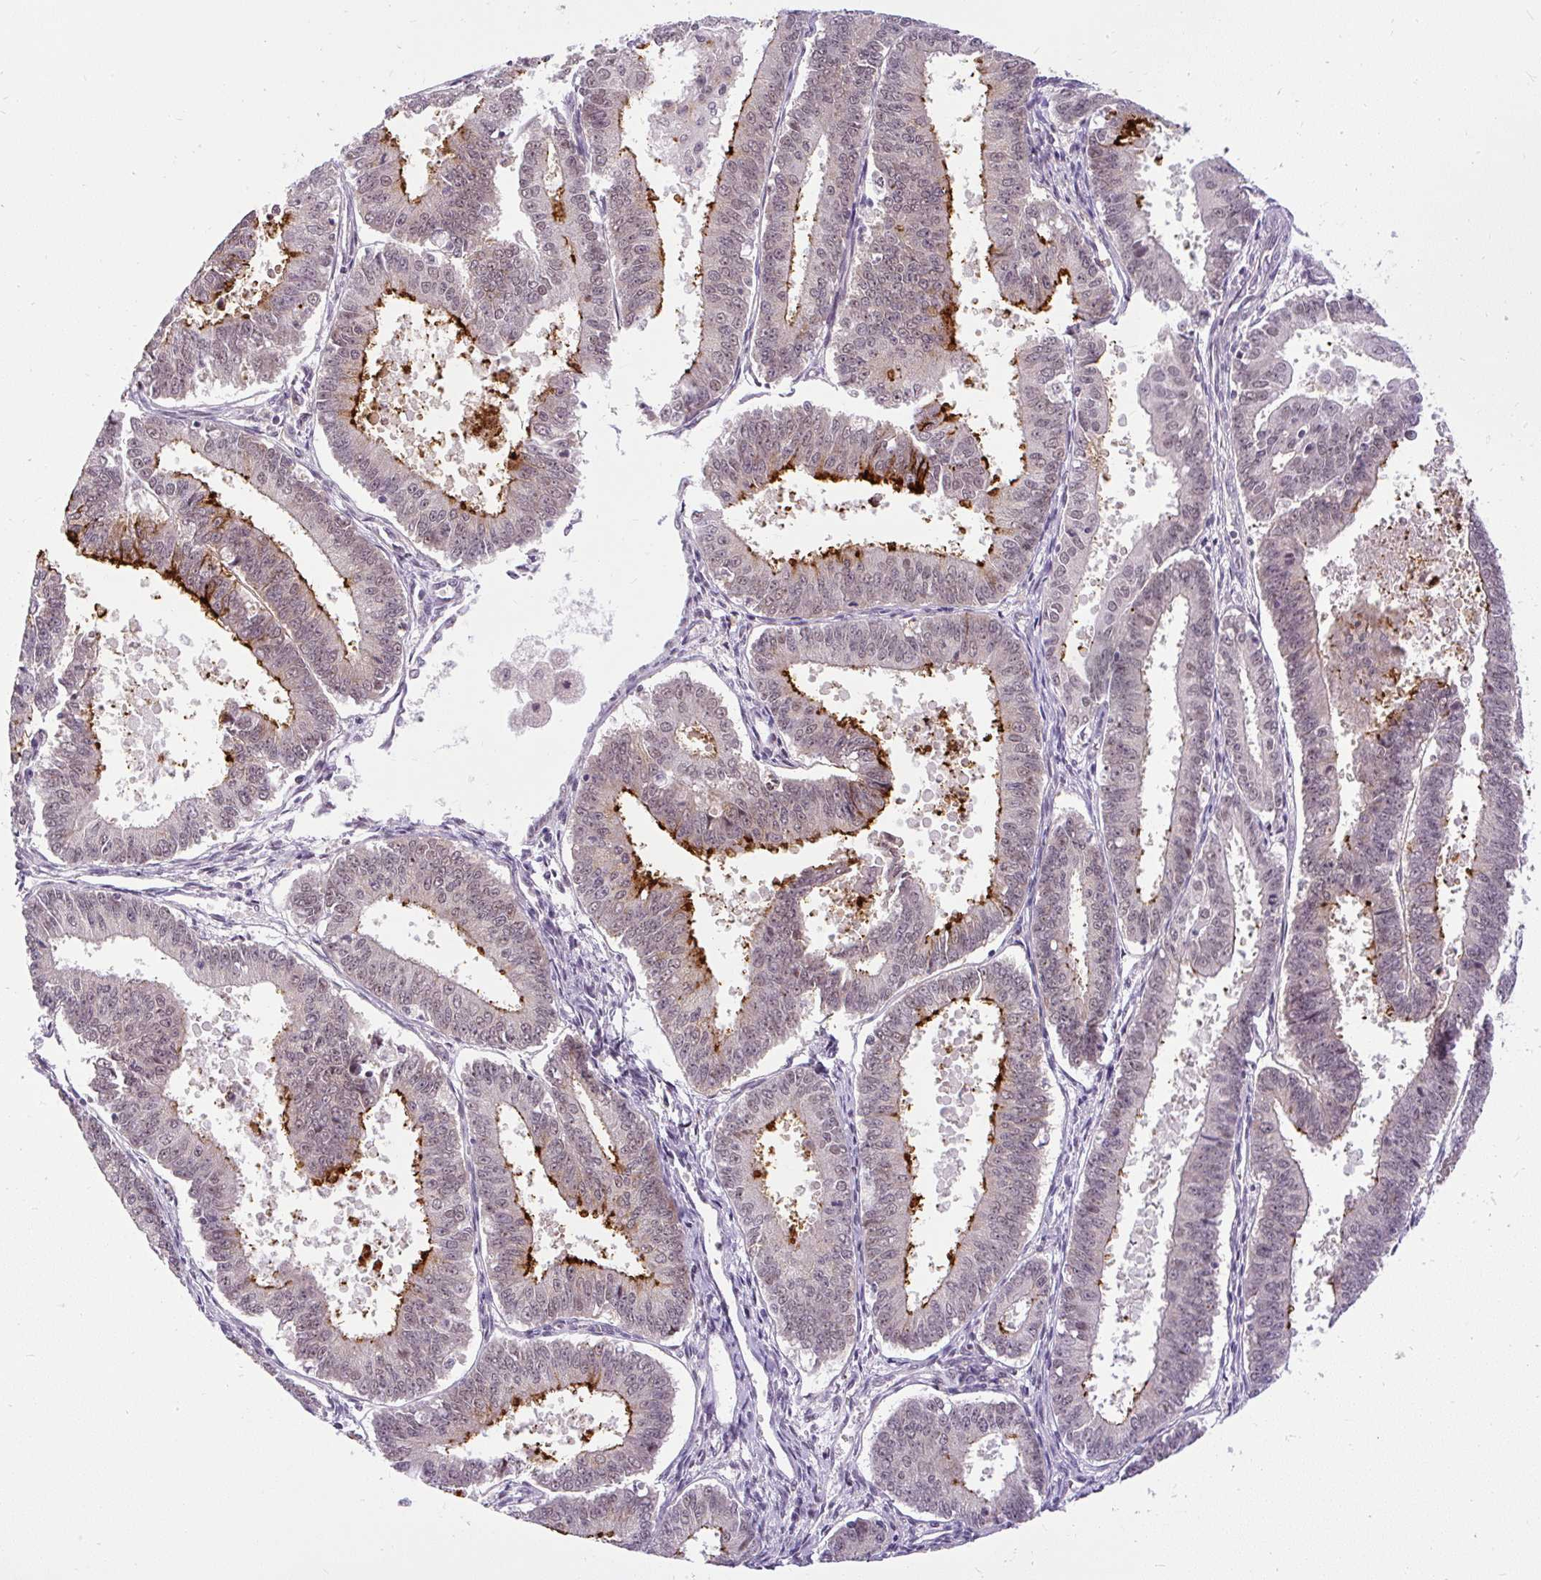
{"staining": {"intensity": "strong", "quantity": "<25%", "location": "cytoplasmic/membranous"}, "tissue": "endometrial cancer", "cell_type": "Tumor cells", "image_type": "cancer", "snomed": [{"axis": "morphology", "description": "Adenocarcinoma, NOS"}, {"axis": "topography", "description": "Endometrium"}], "caption": "A high-resolution image shows immunohistochemistry staining of endometrial cancer, which demonstrates strong cytoplasmic/membranous expression in about <25% of tumor cells.", "gene": "FAM117B", "patient": {"sex": "female", "age": 73}}